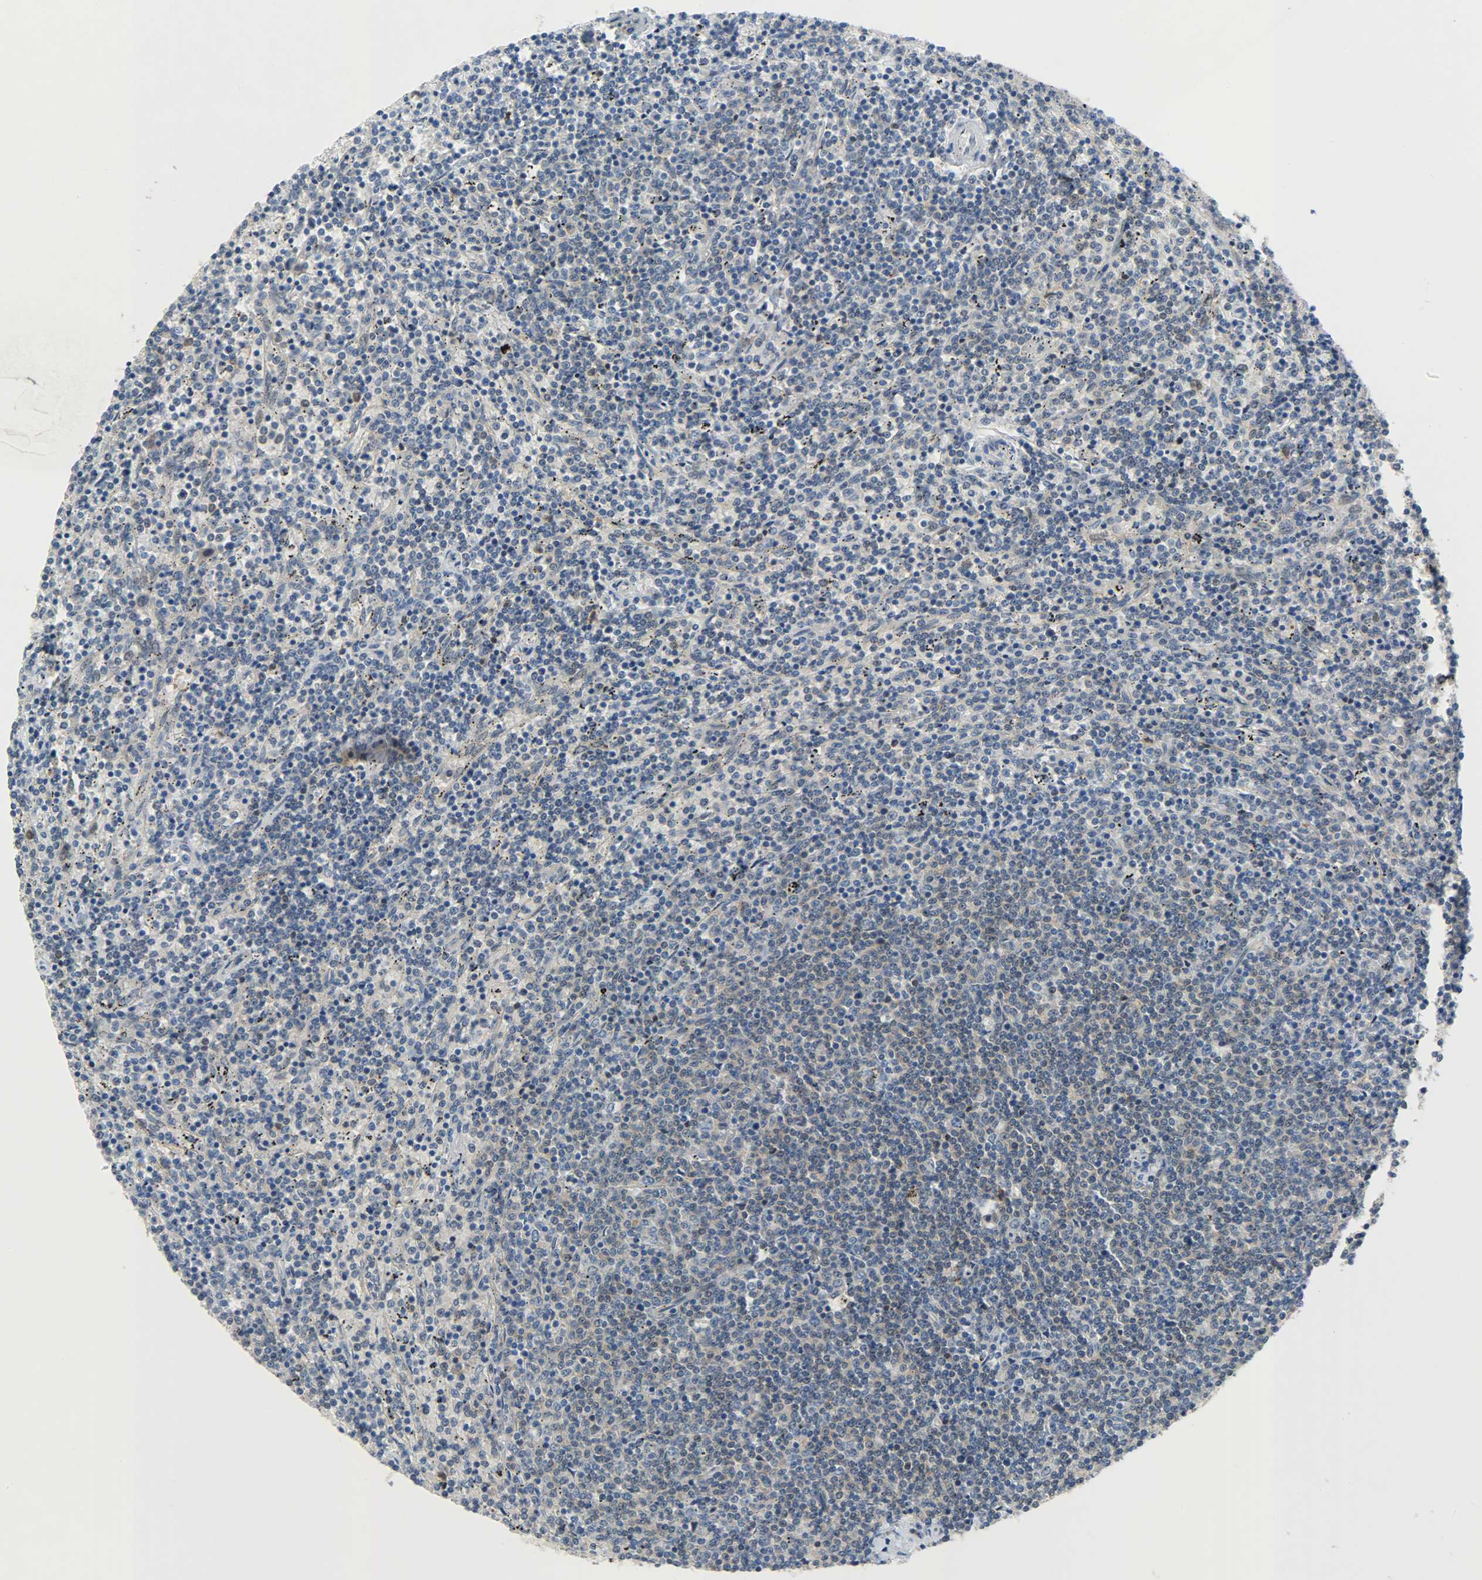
{"staining": {"intensity": "negative", "quantity": "none", "location": "none"}, "tissue": "lymphoma", "cell_type": "Tumor cells", "image_type": "cancer", "snomed": [{"axis": "morphology", "description": "Malignant lymphoma, non-Hodgkin's type, Low grade"}, {"axis": "topography", "description": "Spleen"}], "caption": "Immunohistochemical staining of human low-grade malignant lymphoma, non-Hodgkin's type demonstrates no significant expression in tumor cells.", "gene": "EIF4EBP1", "patient": {"sex": "female", "age": 50}}